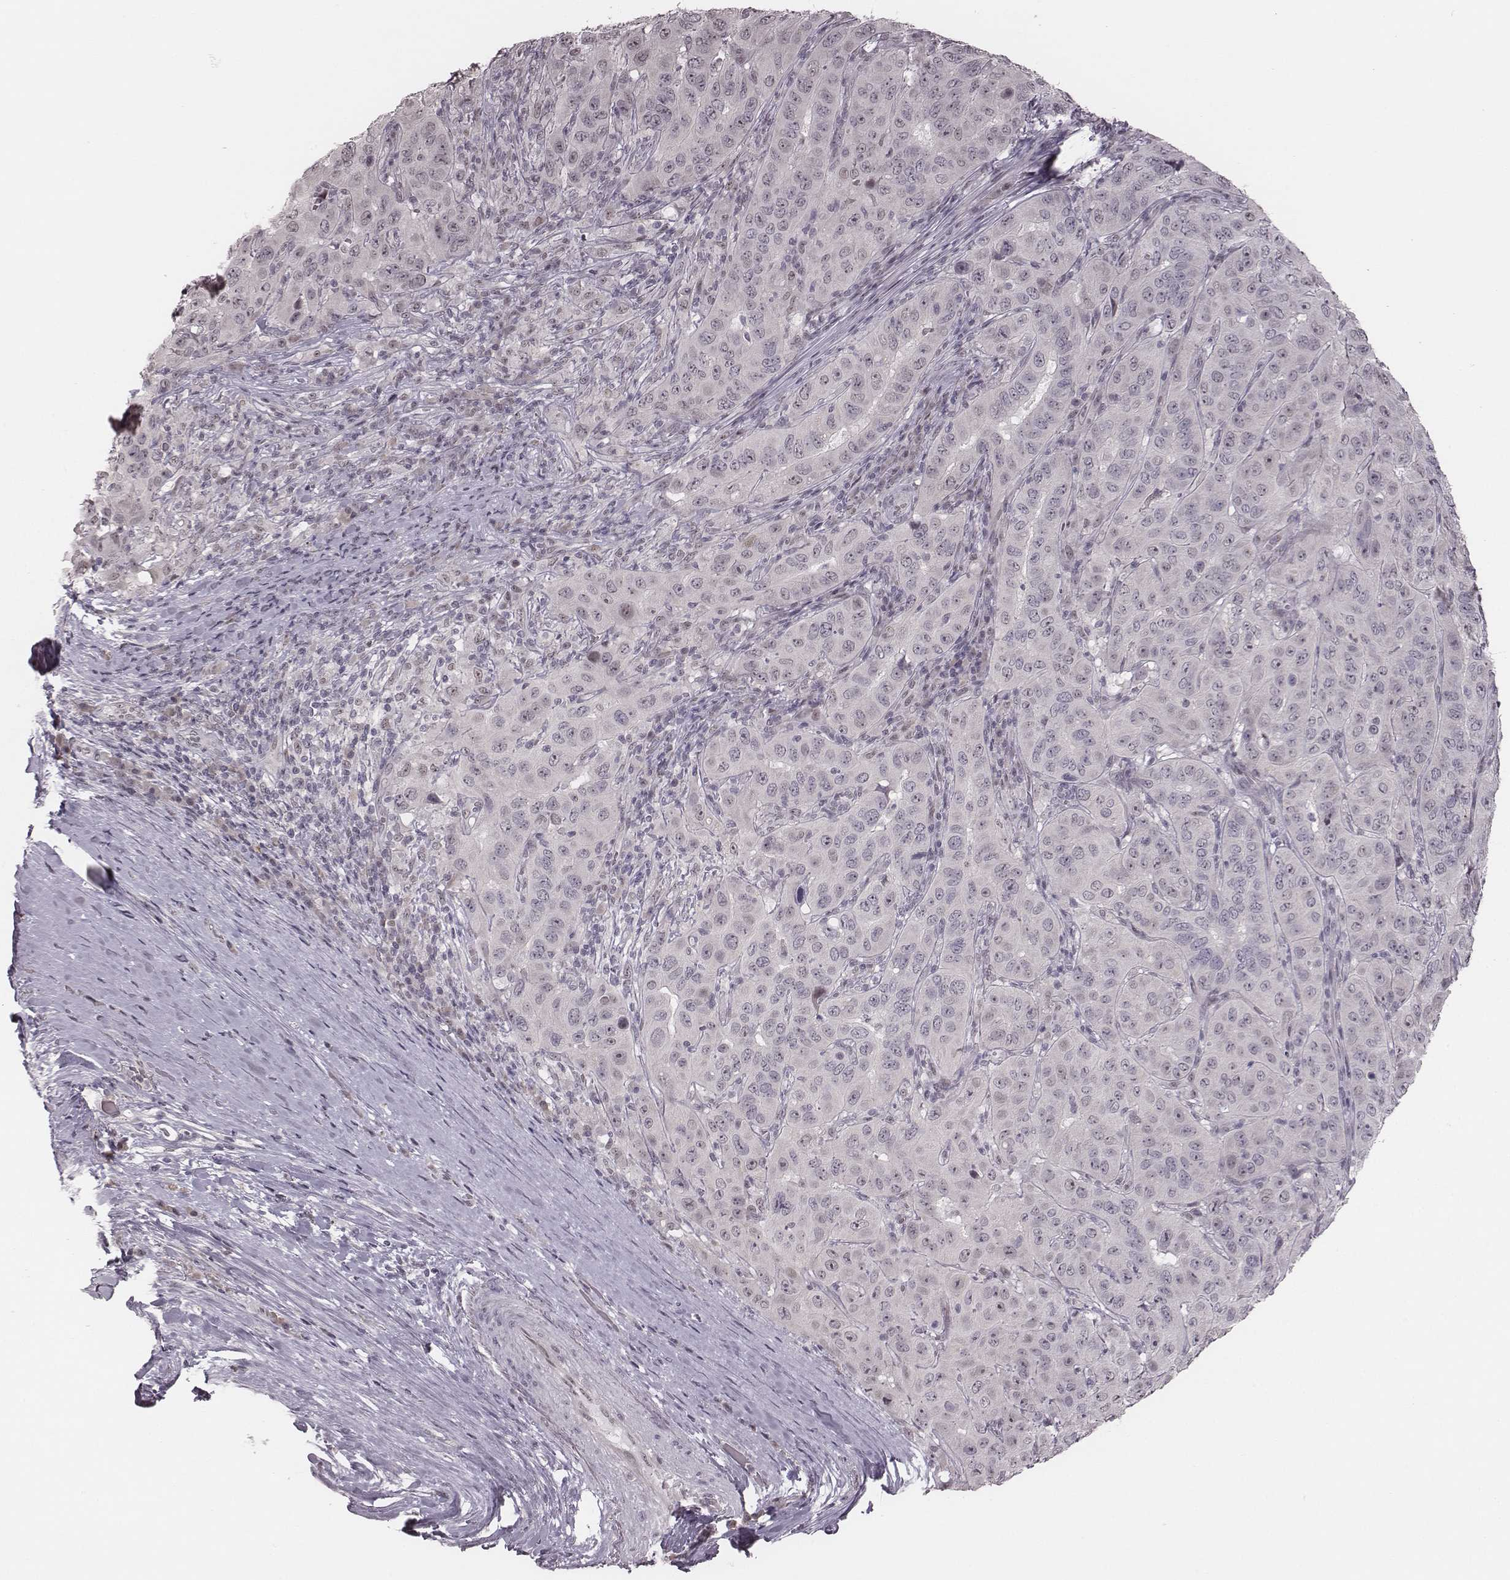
{"staining": {"intensity": "negative", "quantity": "none", "location": "none"}, "tissue": "pancreatic cancer", "cell_type": "Tumor cells", "image_type": "cancer", "snomed": [{"axis": "morphology", "description": "Adenocarcinoma, NOS"}, {"axis": "topography", "description": "Pancreas"}], "caption": "This is an immunohistochemistry micrograph of human pancreatic cancer (adenocarcinoma). There is no expression in tumor cells.", "gene": "RPGRIP1", "patient": {"sex": "male", "age": 63}}